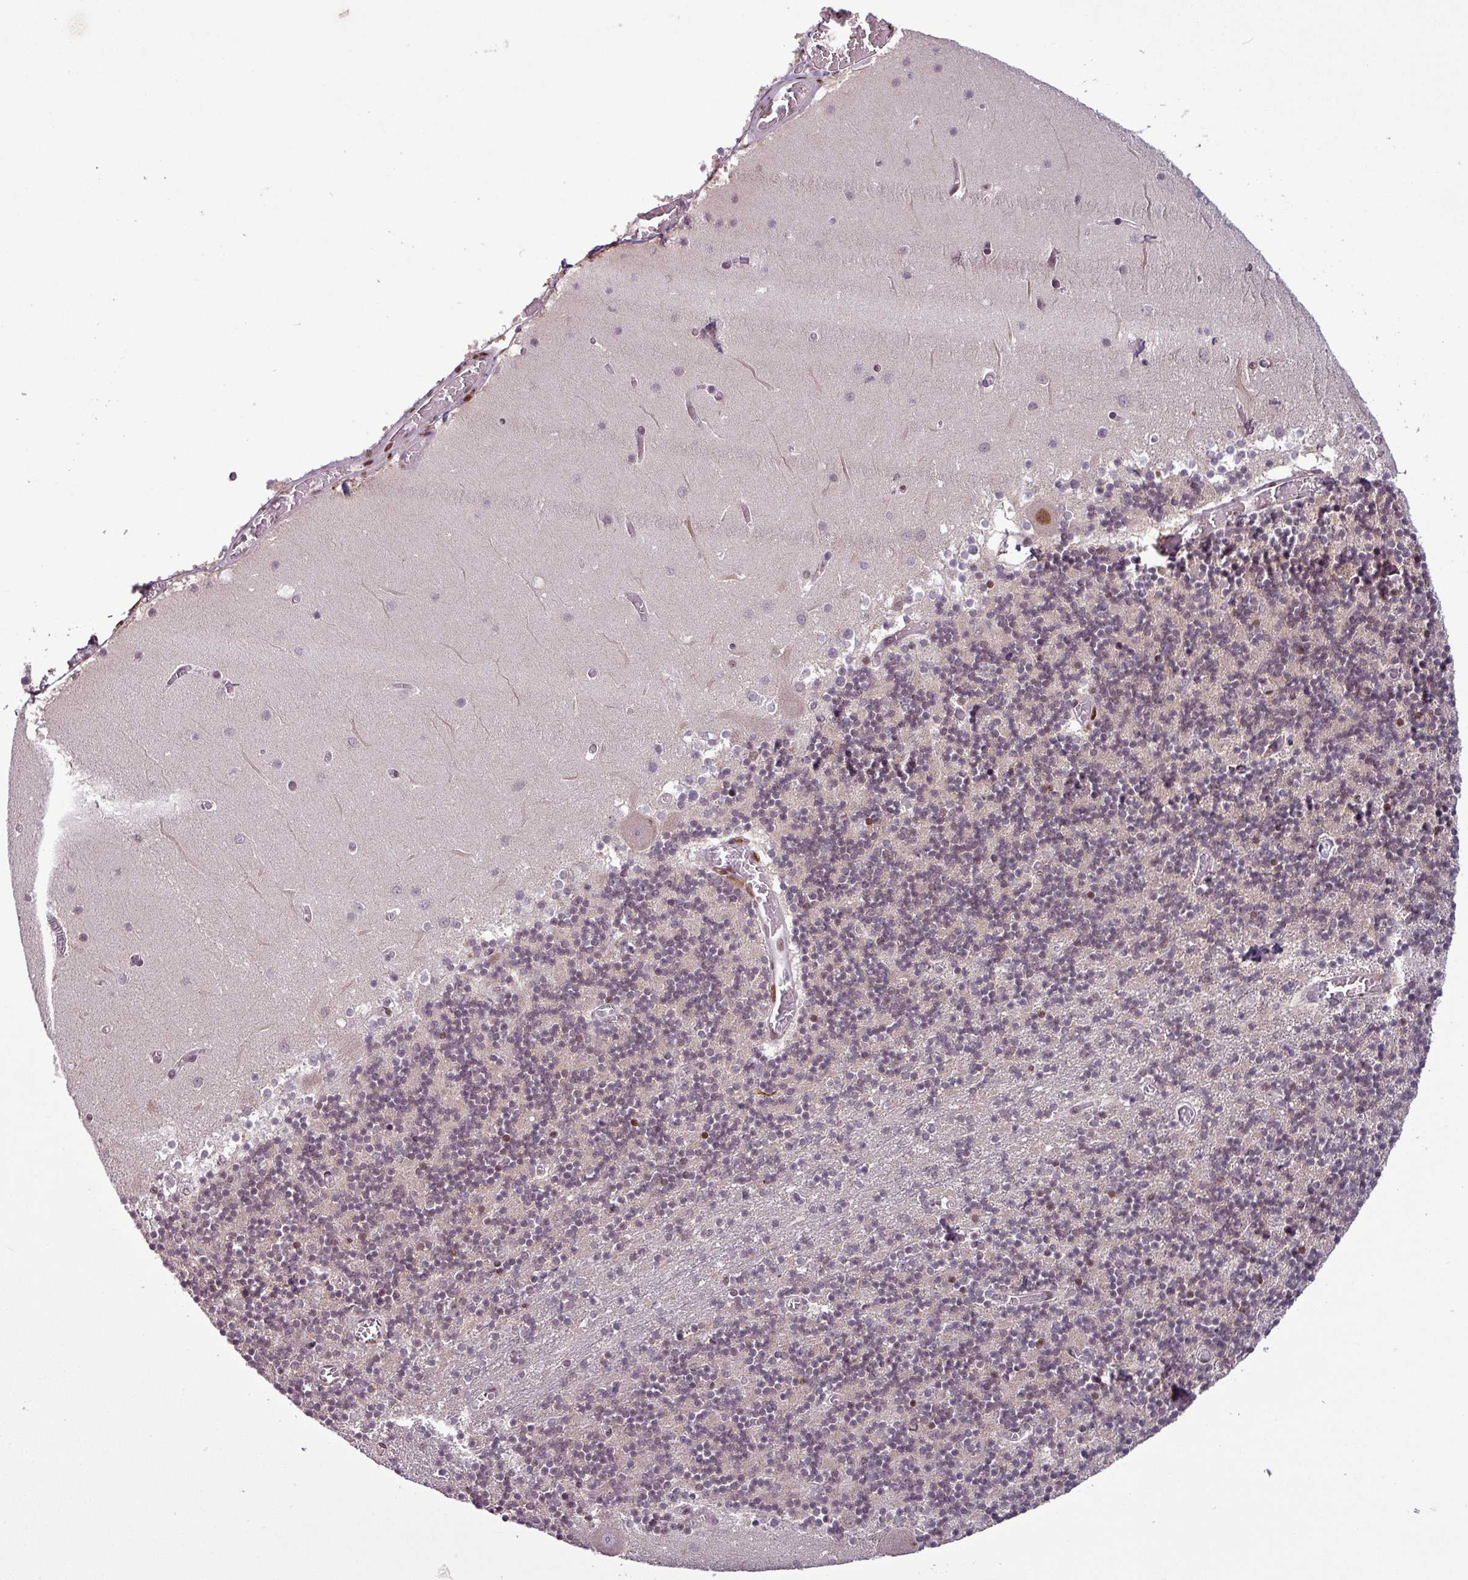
{"staining": {"intensity": "moderate", "quantity": "25%-75%", "location": "nuclear"}, "tissue": "cerebellum", "cell_type": "Cells in granular layer", "image_type": "normal", "snomed": [{"axis": "morphology", "description": "Normal tissue, NOS"}, {"axis": "topography", "description": "Cerebellum"}], "caption": "A micrograph of cerebellum stained for a protein reveals moderate nuclear brown staining in cells in granular layer.", "gene": "IRF2BPL", "patient": {"sex": "female", "age": 28}}